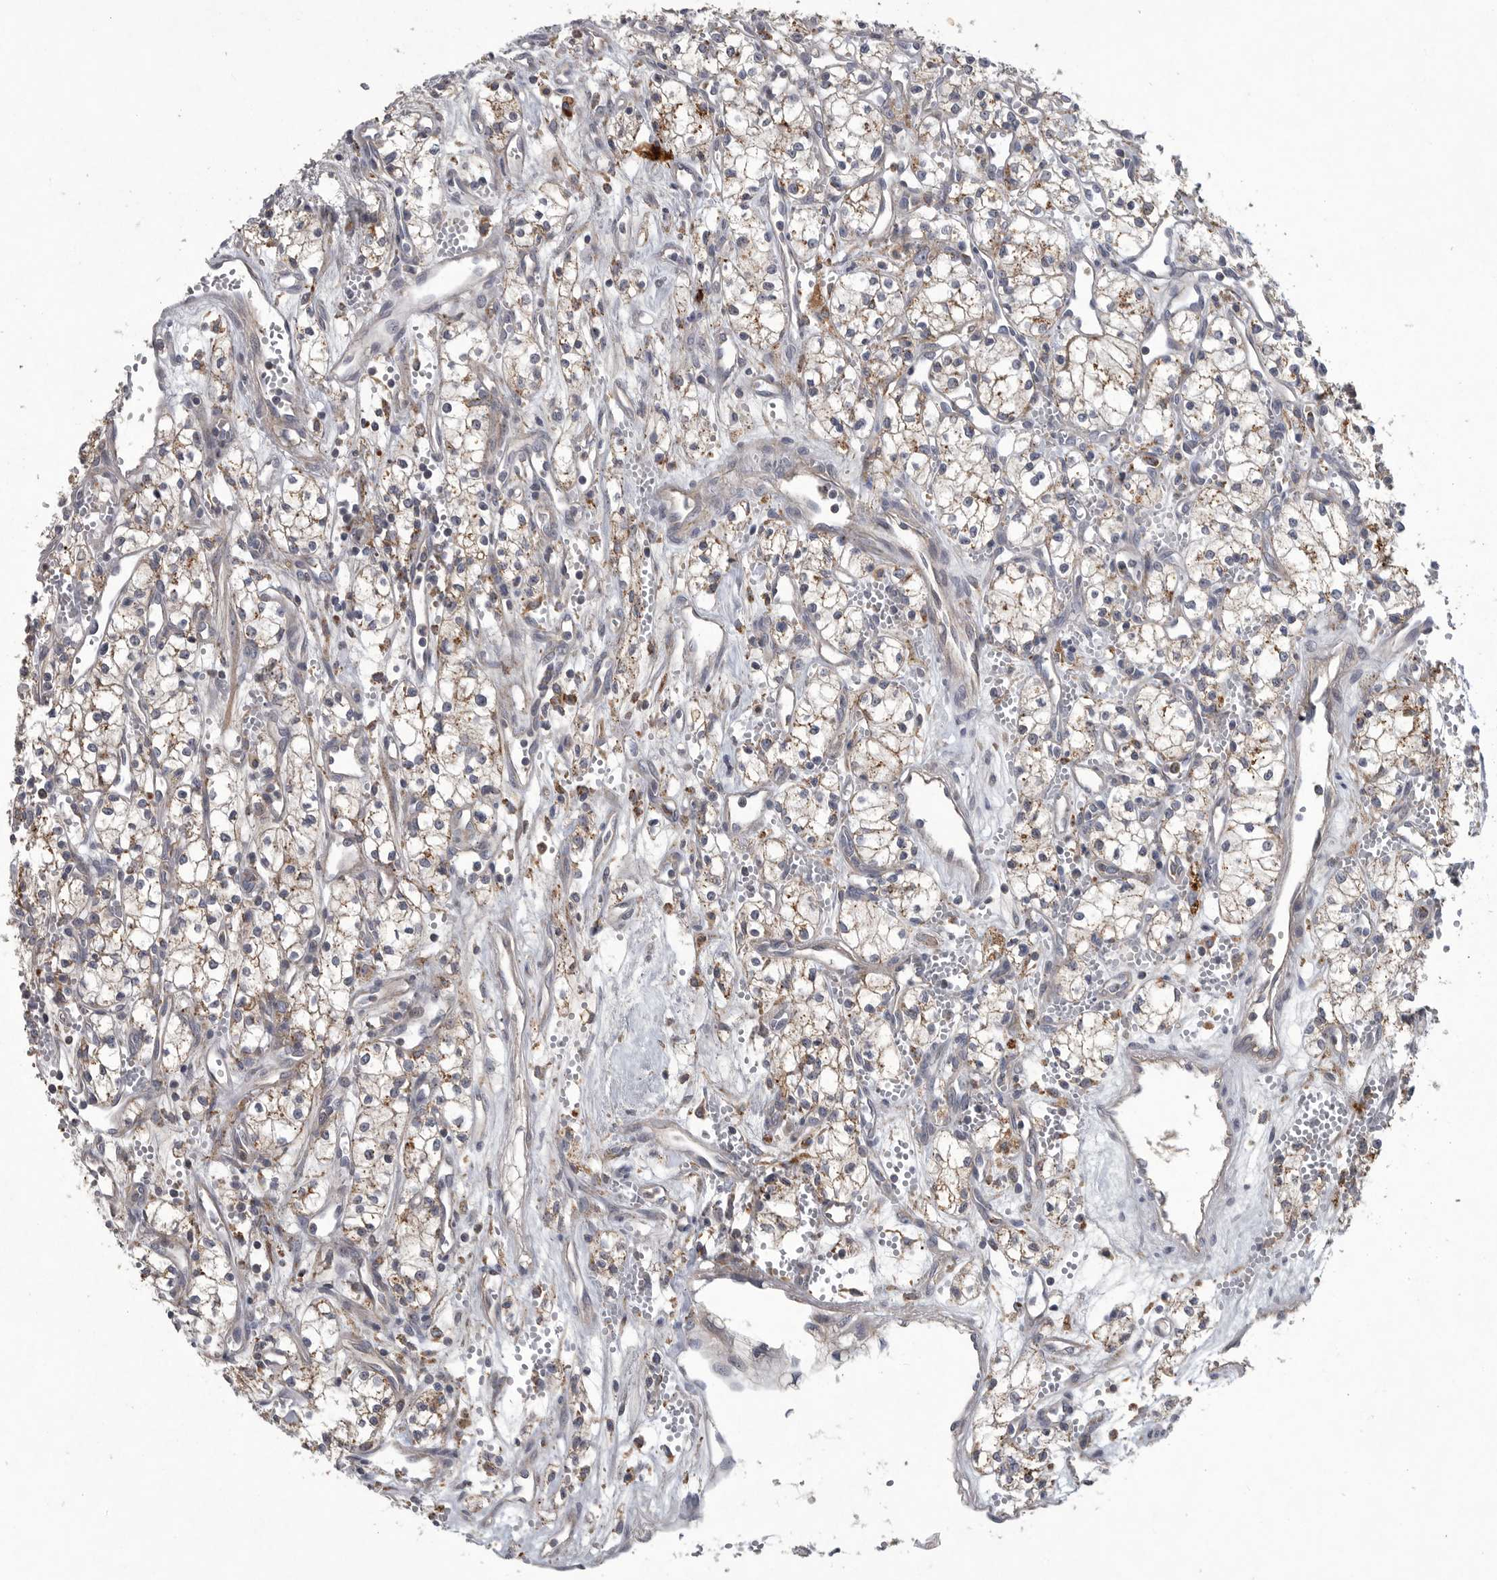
{"staining": {"intensity": "weak", "quantity": ">75%", "location": "cytoplasmic/membranous"}, "tissue": "renal cancer", "cell_type": "Tumor cells", "image_type": "cancer", "snomed": [{"axis": "morphology", "description": "Adenocarcinoma, NOS"}, {"axis": "topography", "description": "Kidney"}], "caption": "An immunohistochemistry image of neoplastic tissue is shown. Protein staining in brown highlights weak cytoplasmic/membranous positivity in renal cancer (adenocarcinoma) within tumor cells. The staining is performed using DAB brown chromogen to label protein expression. The nuclei are counter-stained blue using hematoxylin.", "gene": "LAMTOR3", "patient": {"sex": "male", "age": 59}}